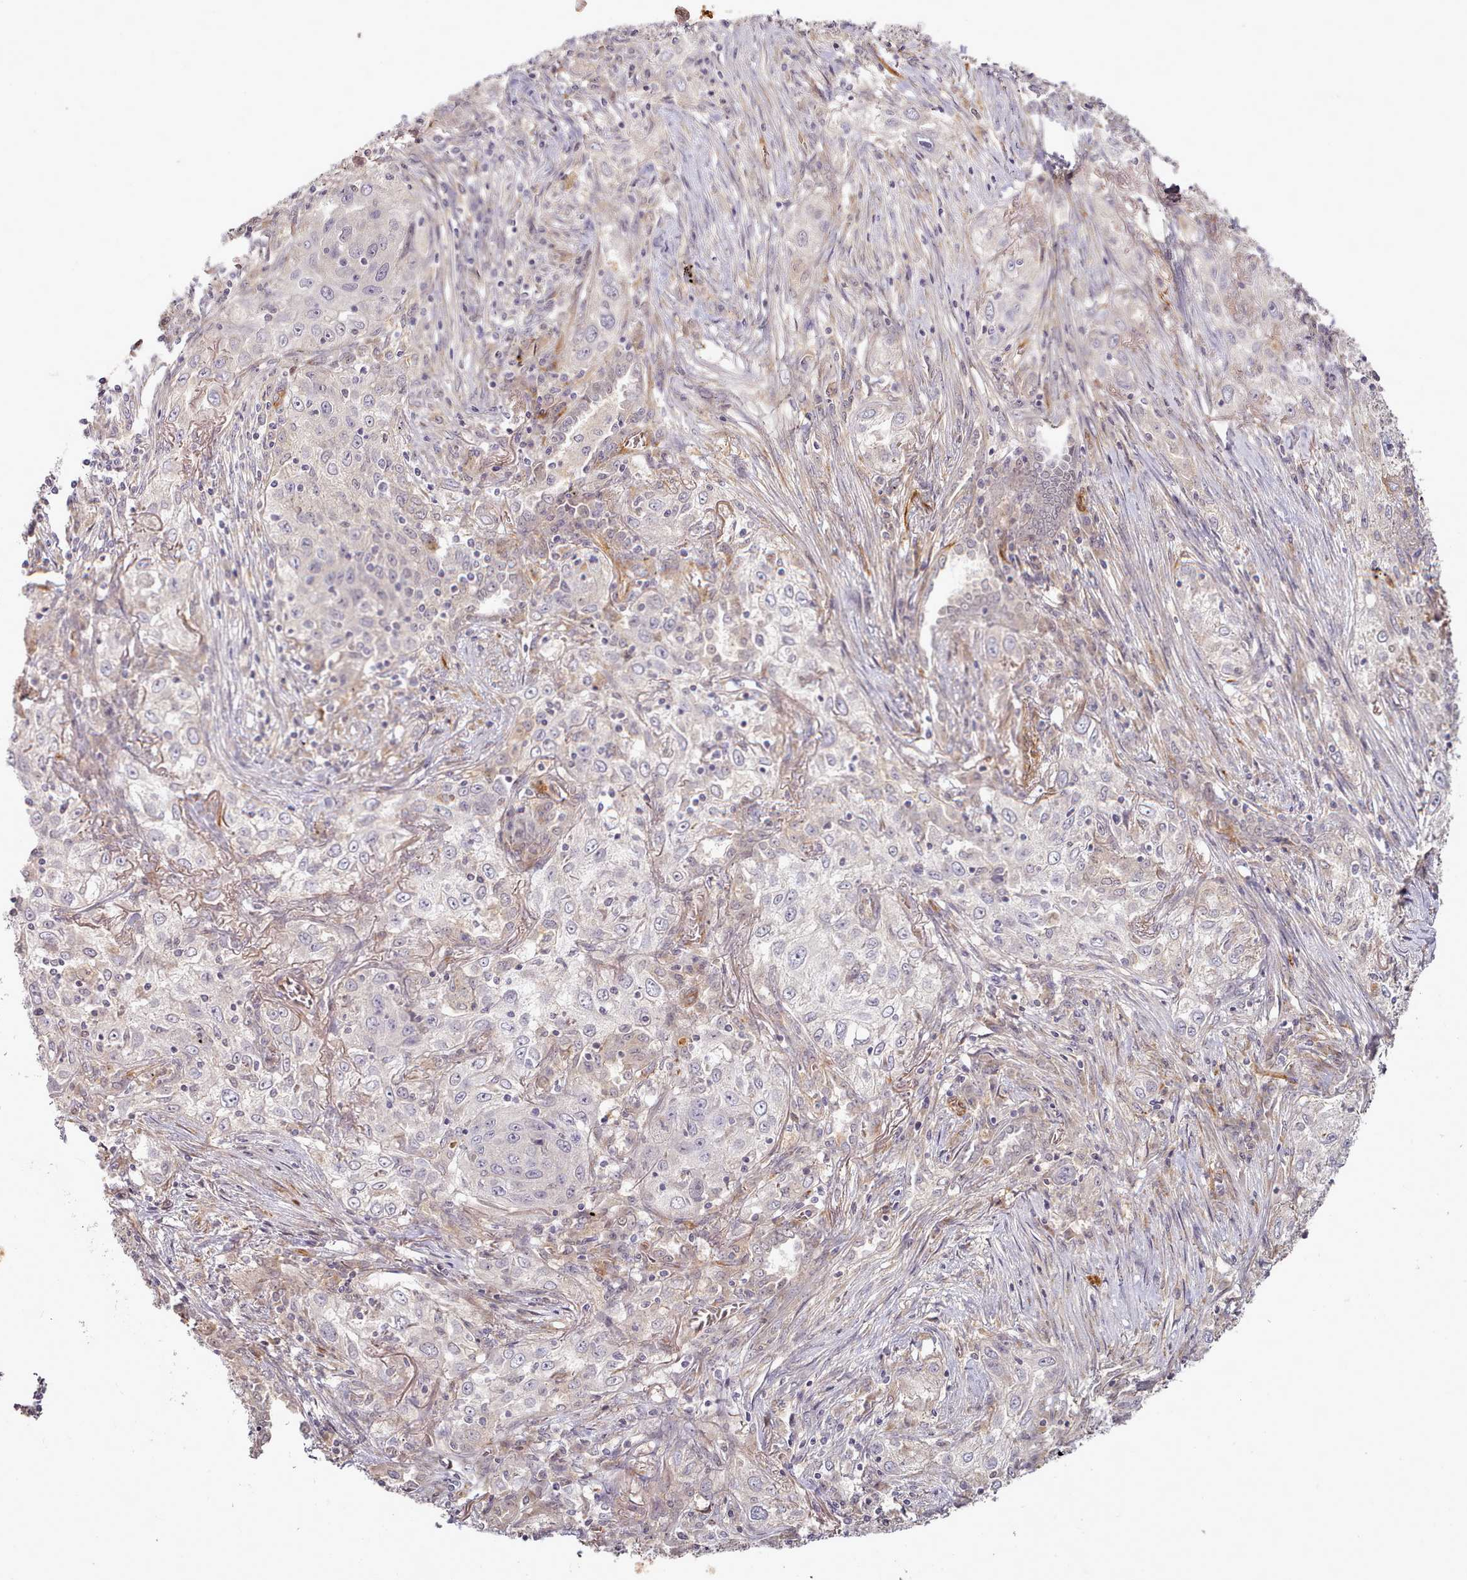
{"staining": {"intensity": "negative", "quantity": "none", "location": "none"}, "tissue": "lung cancer", "cell_type": "Tumor cells", "image_type": "cancer", "snomed": [{"axis": "morphology", "description": "Squamous cell carcinoma, NOS"}, {"axis": "topography", "description": "Lung"}], "caption": "Immunohistochemistry photomicrograph of human lung cancer stained for a protein (brown), which shows no positivity in tumor cells.", "gene": "C1QTNF5", "patient": {"sex": "female", "age": 69}}